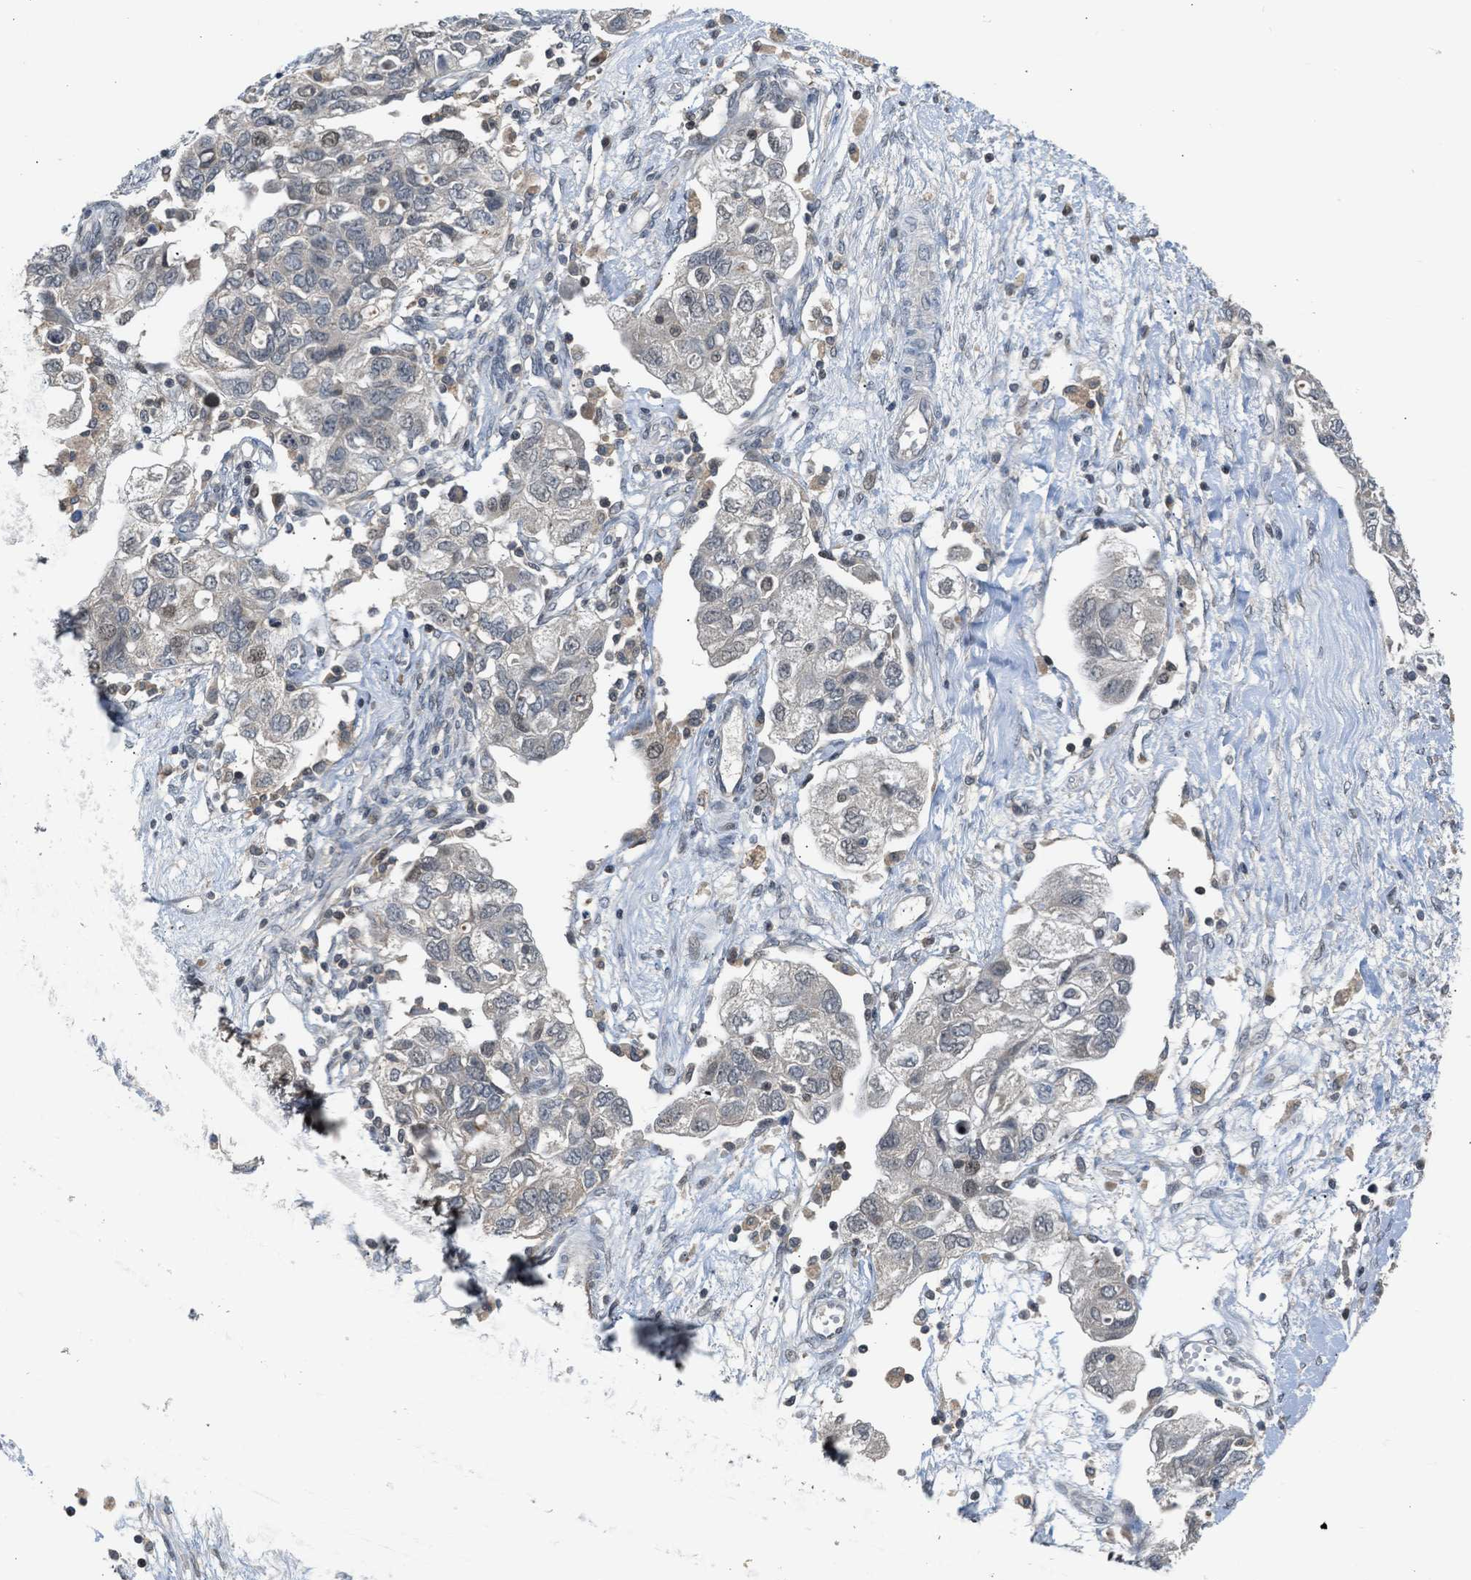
{"staining": {"intensity": "negative", "quantity": "none", "location": "none"}, "tissue": "ovarian cancer", "cell_type": "Tumor cells", "image_type": "cancer", "snomed": [{"axis": "morphology", "description": "Carcinoma, NOS"}, {"axis": "morphology", "description": "Cystadenocarcinoma, serous, NOS"}, {"axis": "topography", "description": "Ovary"}], "caption": "An IHC image of ovarian cancer (serous cystadenocarcinoma) is shown. There is no staining in tumor cells of ovarian cancer (serous cystadenocarcinoma).", "gene": "TTBK2", "patient": {"sex": "female", "age": 69}}